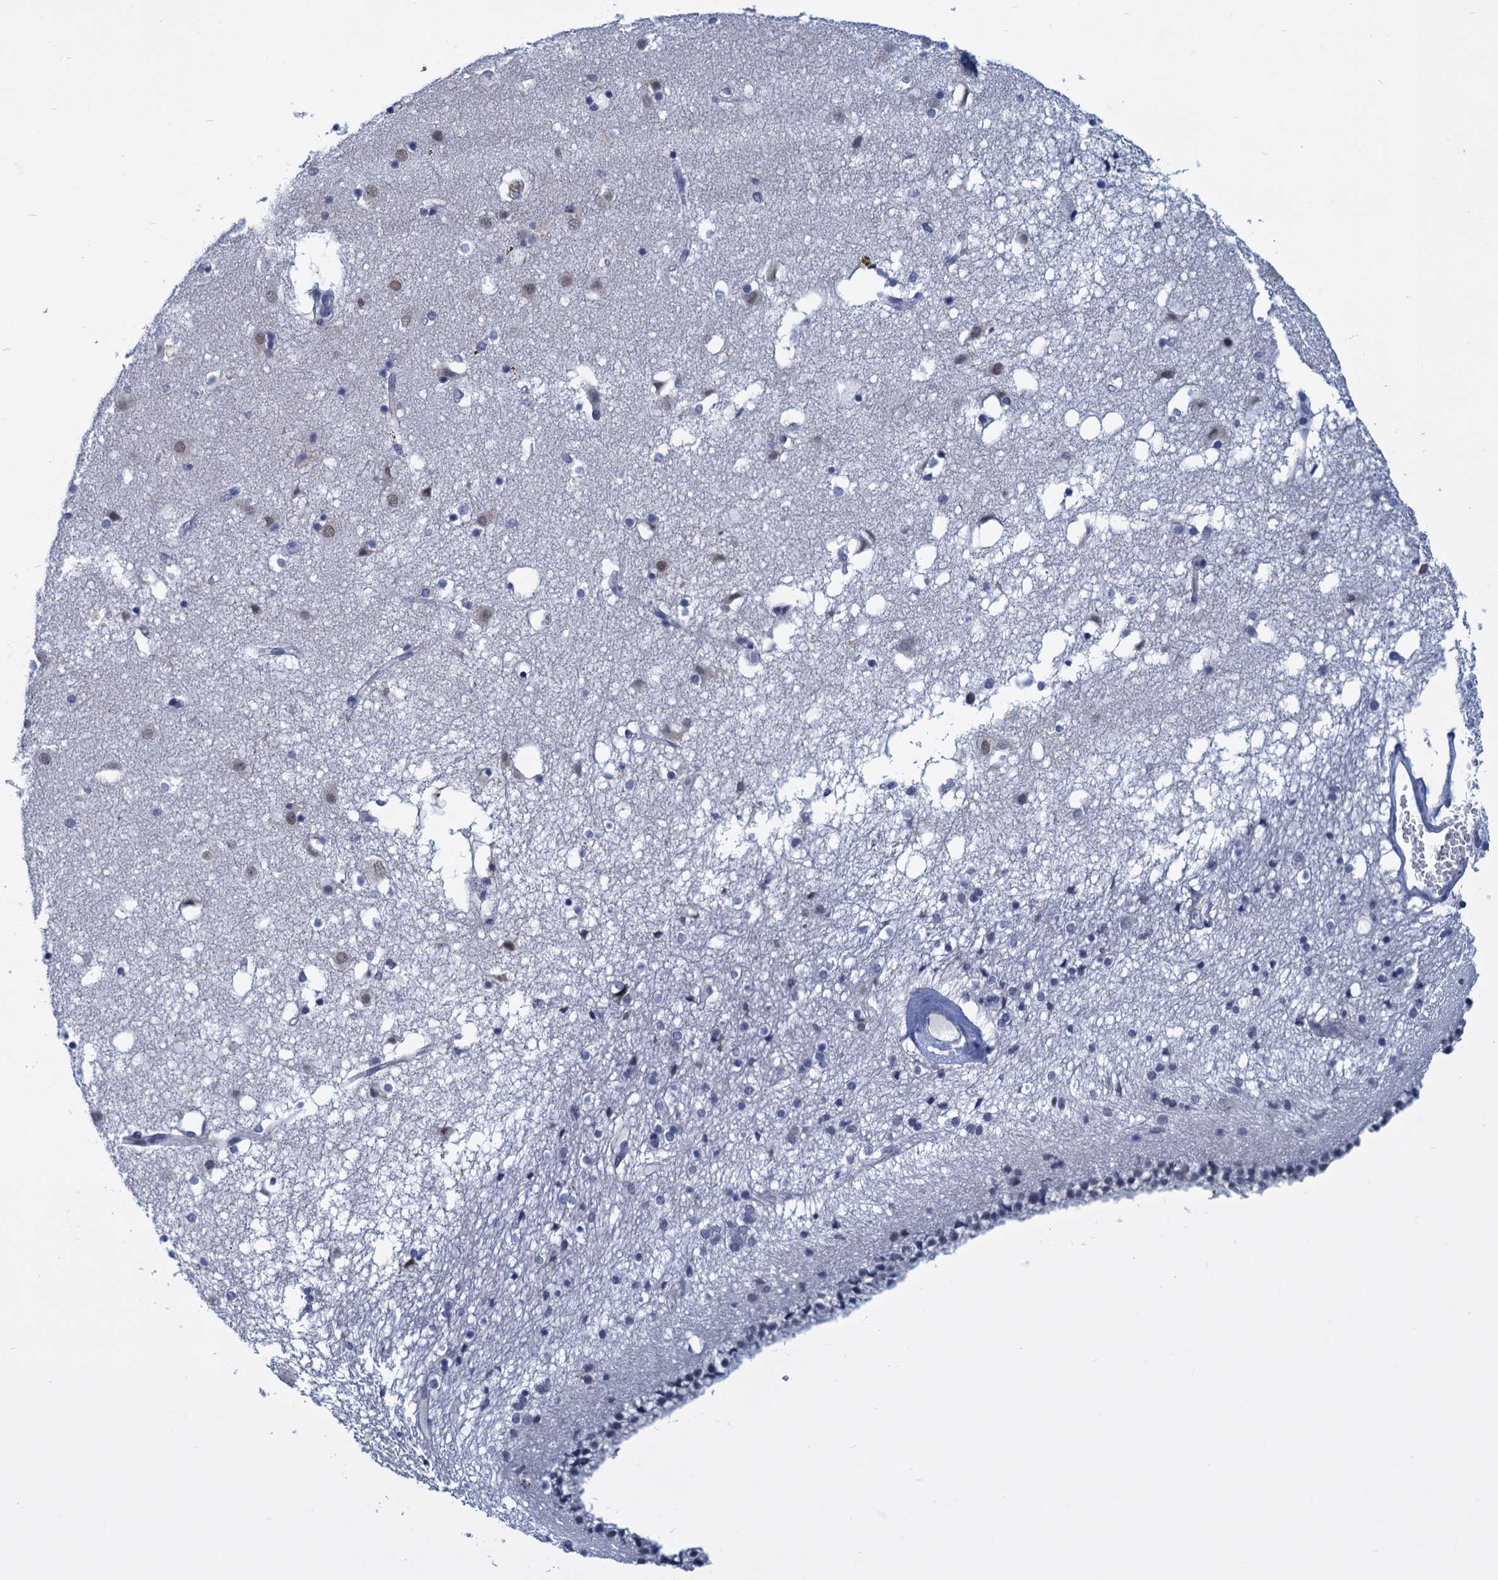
{"staining": {"intensity": "negative", "quantity": "none", "location": "none"}, "tissue": "caudate", "cell_type": "Glial cells", "image_type": "normal", "snomed": [{"axis": "morphology", "description": "Normal tissue, NOS"}, {"axis": "topography", "description": "Lateral ventricle wall"}], "caption": "Image shows no protein expression in glial cells of normal caudate.", "gene": "GINS3", "patient": {"sex": "male", "age": 70}}